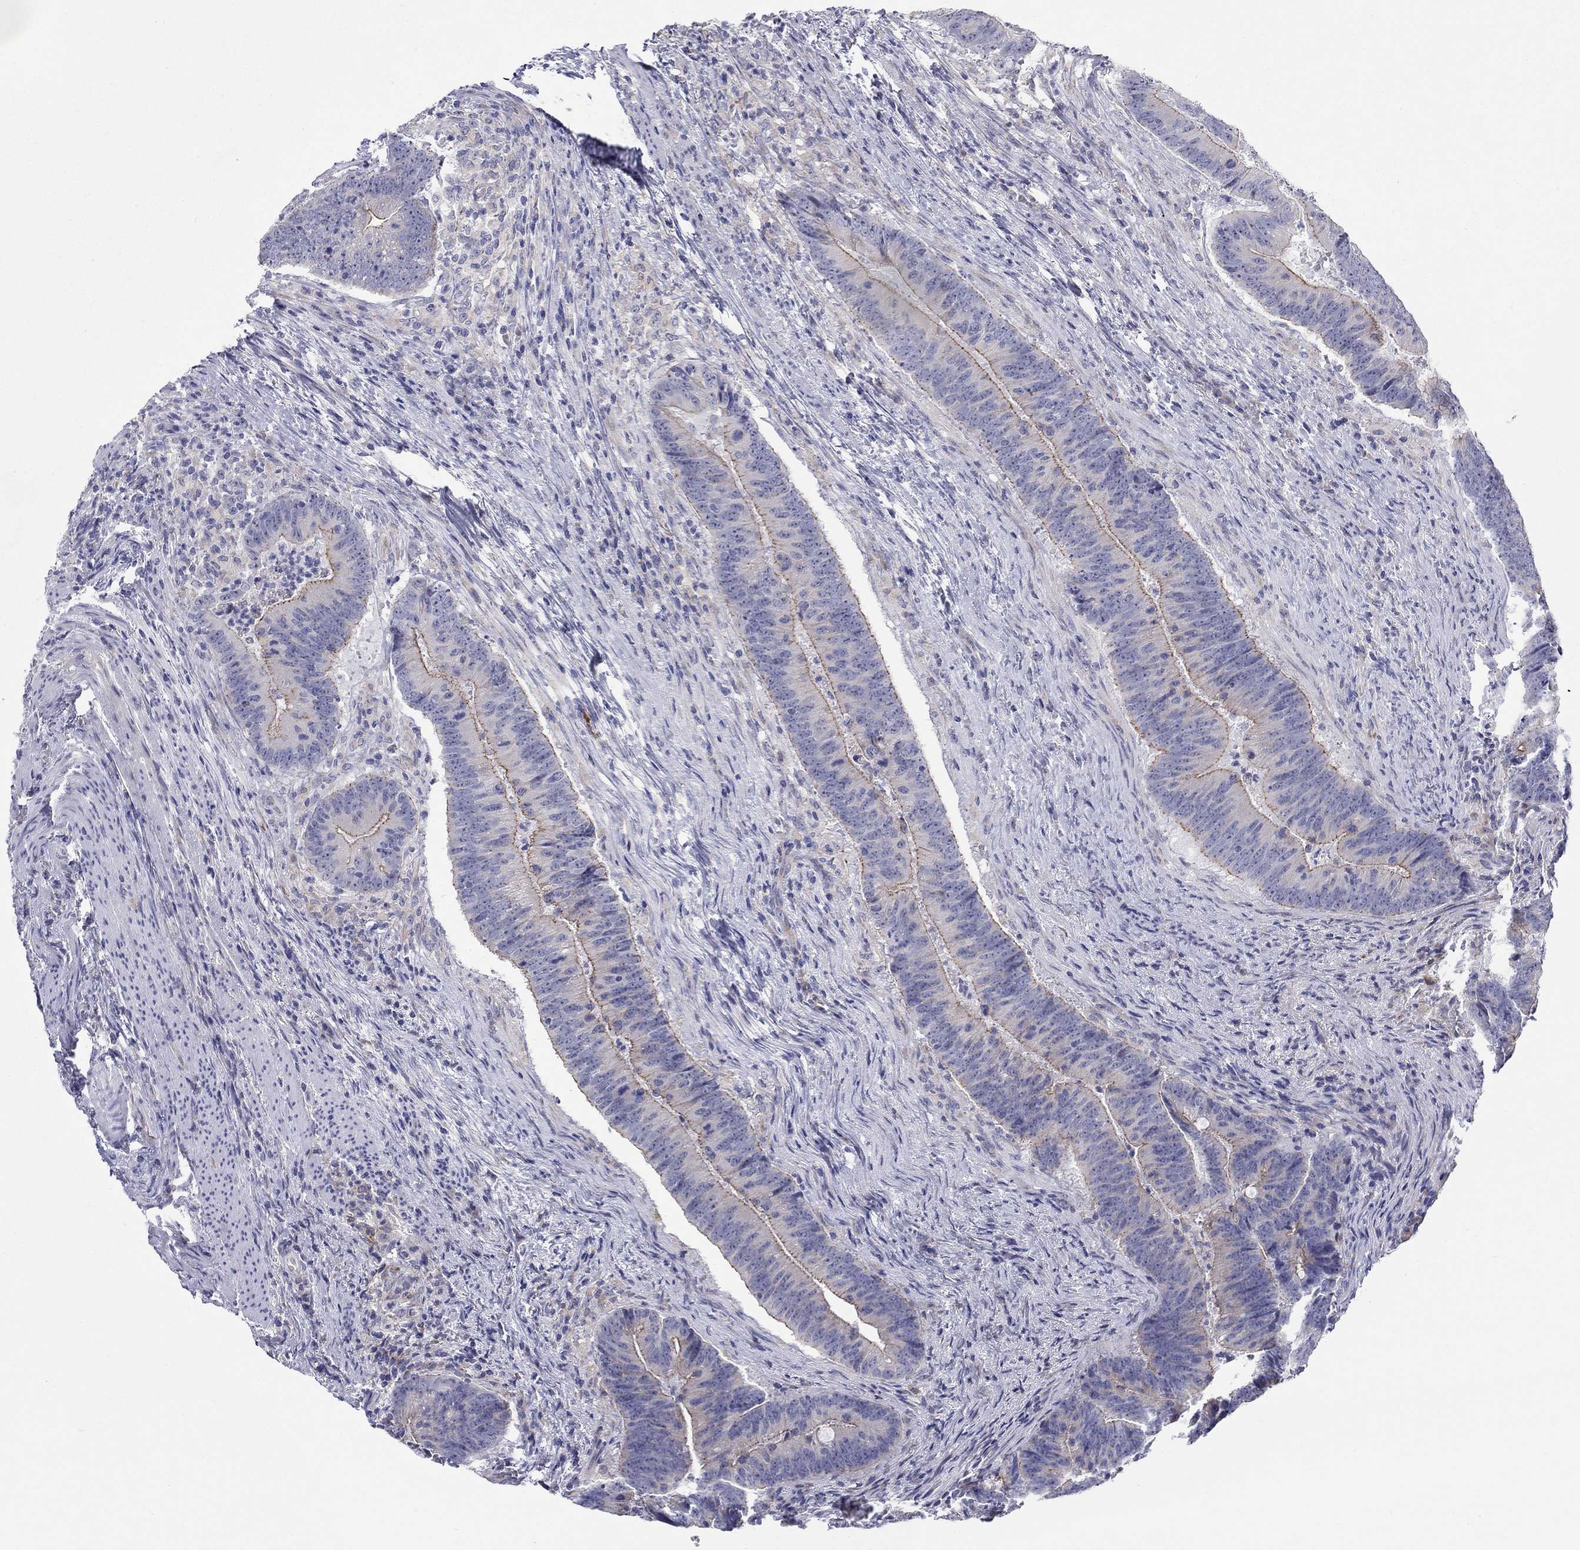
{"staining": {"intensity": "moderate", "quantity": "25%-75%", "location": "cytoplasmic/membranous"}, "tissue": "colorectal cancer", "cell_type": "Tumor cells", "image_type": "cancer", "snomed": [{"axis": "morphology", "description": "Adenocarcinoma, NOS"}, {"axis": "topography", "description": "Colon"}], "caption": "Human colorectal cancer (adenocarcinoma) stained for a protein (brown) reveals moderate cytoplasmic/membranous positive expression in about 25%-75% of tumor cells.", "gene": "QRFPR", "patient": {"sex": "female", "age": 87}}